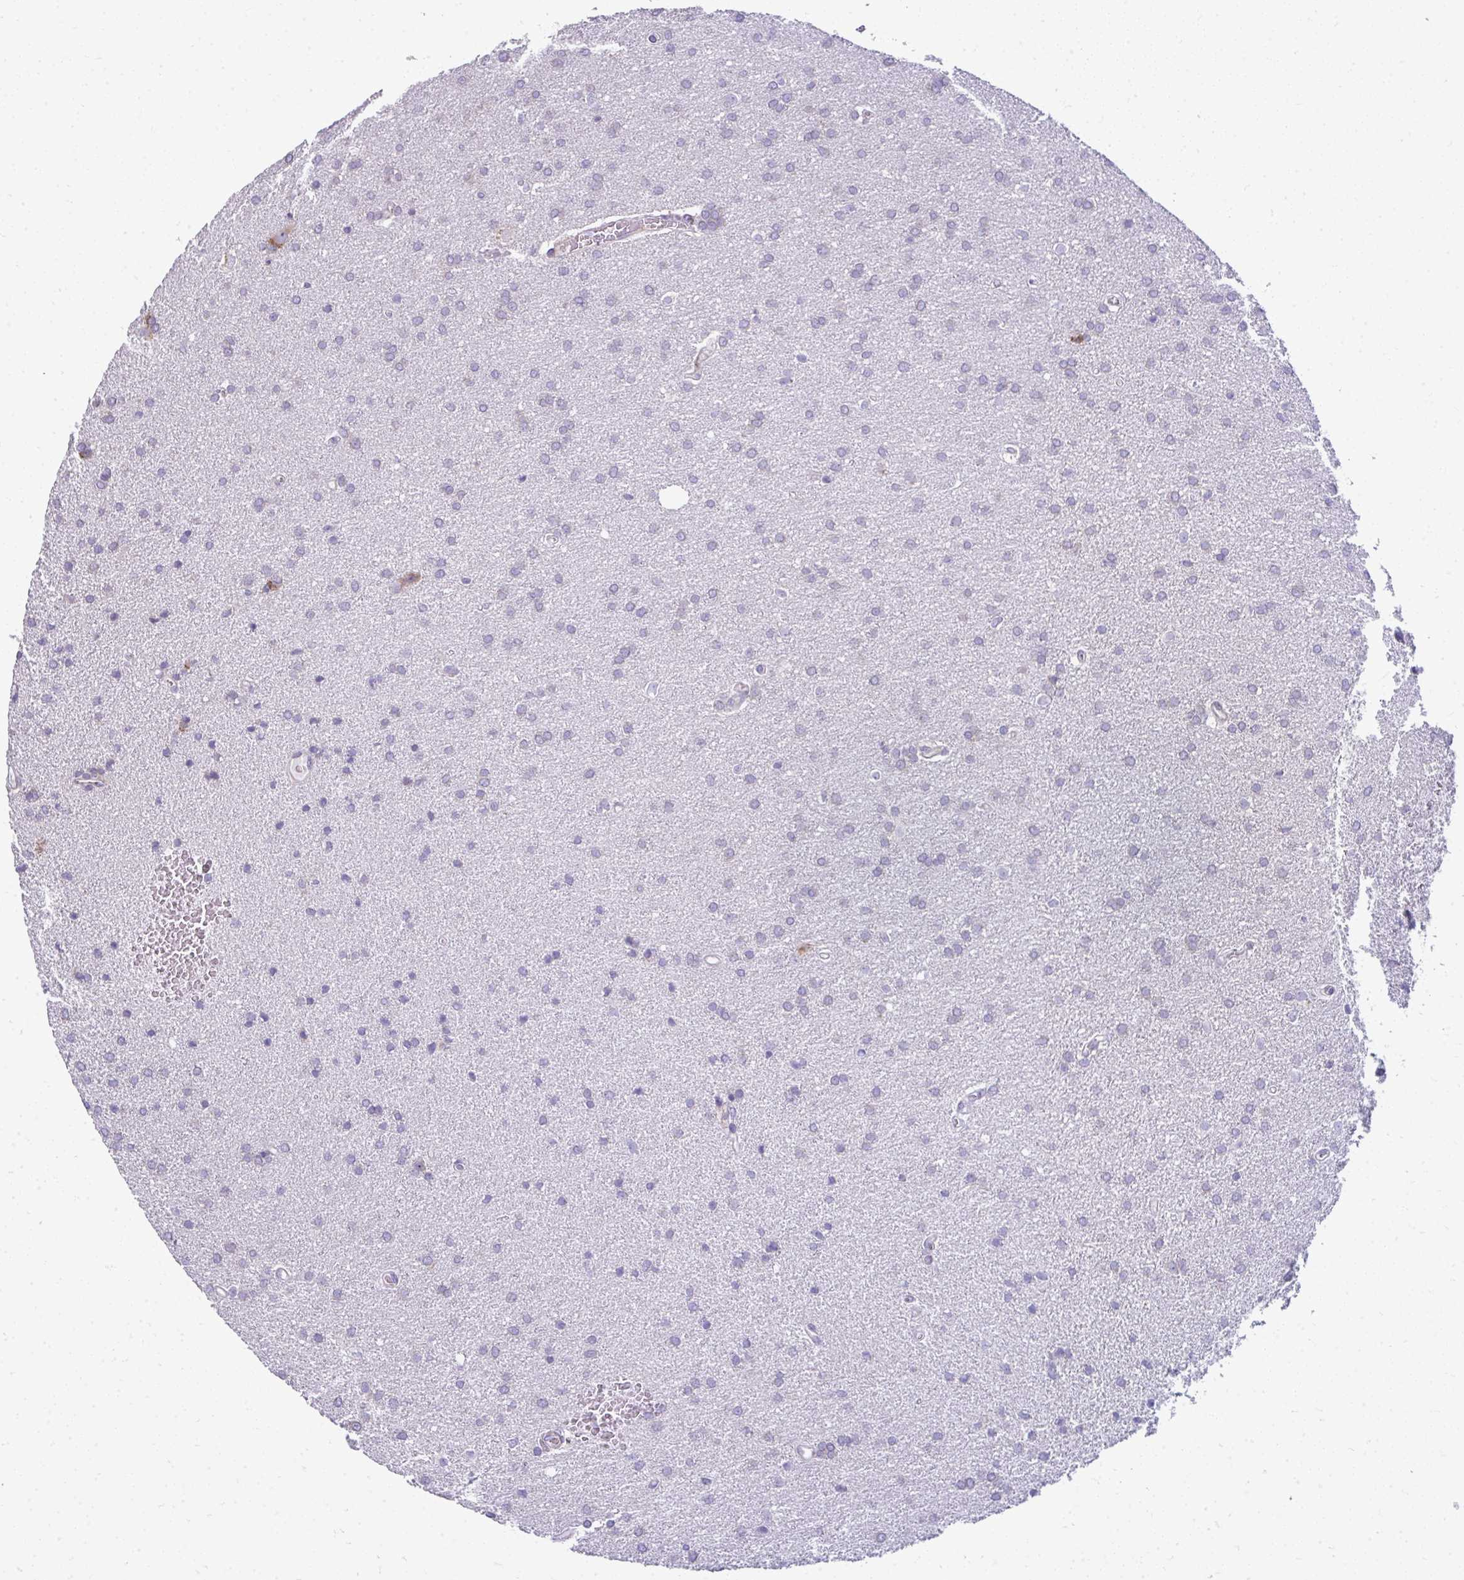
{"staining": {"intensity": "negative", "quantity": "none", "location": "none"}, "tissue": "glioma", "cell_type": "Tumor cells", "image_type": "cancer", "snomed": [{"axis": "morphology", "description": "Glioma, malignant, Low grade"}, {"axis": "topography", "description": "Brain"}], "caption": "Tumor cells show no significant expression in malignant glioma (low-grade). (DAB immunohistochemistry, high magnification).", "gene": "GFPT2", "patient": {"sex": "female", "age": 34}}